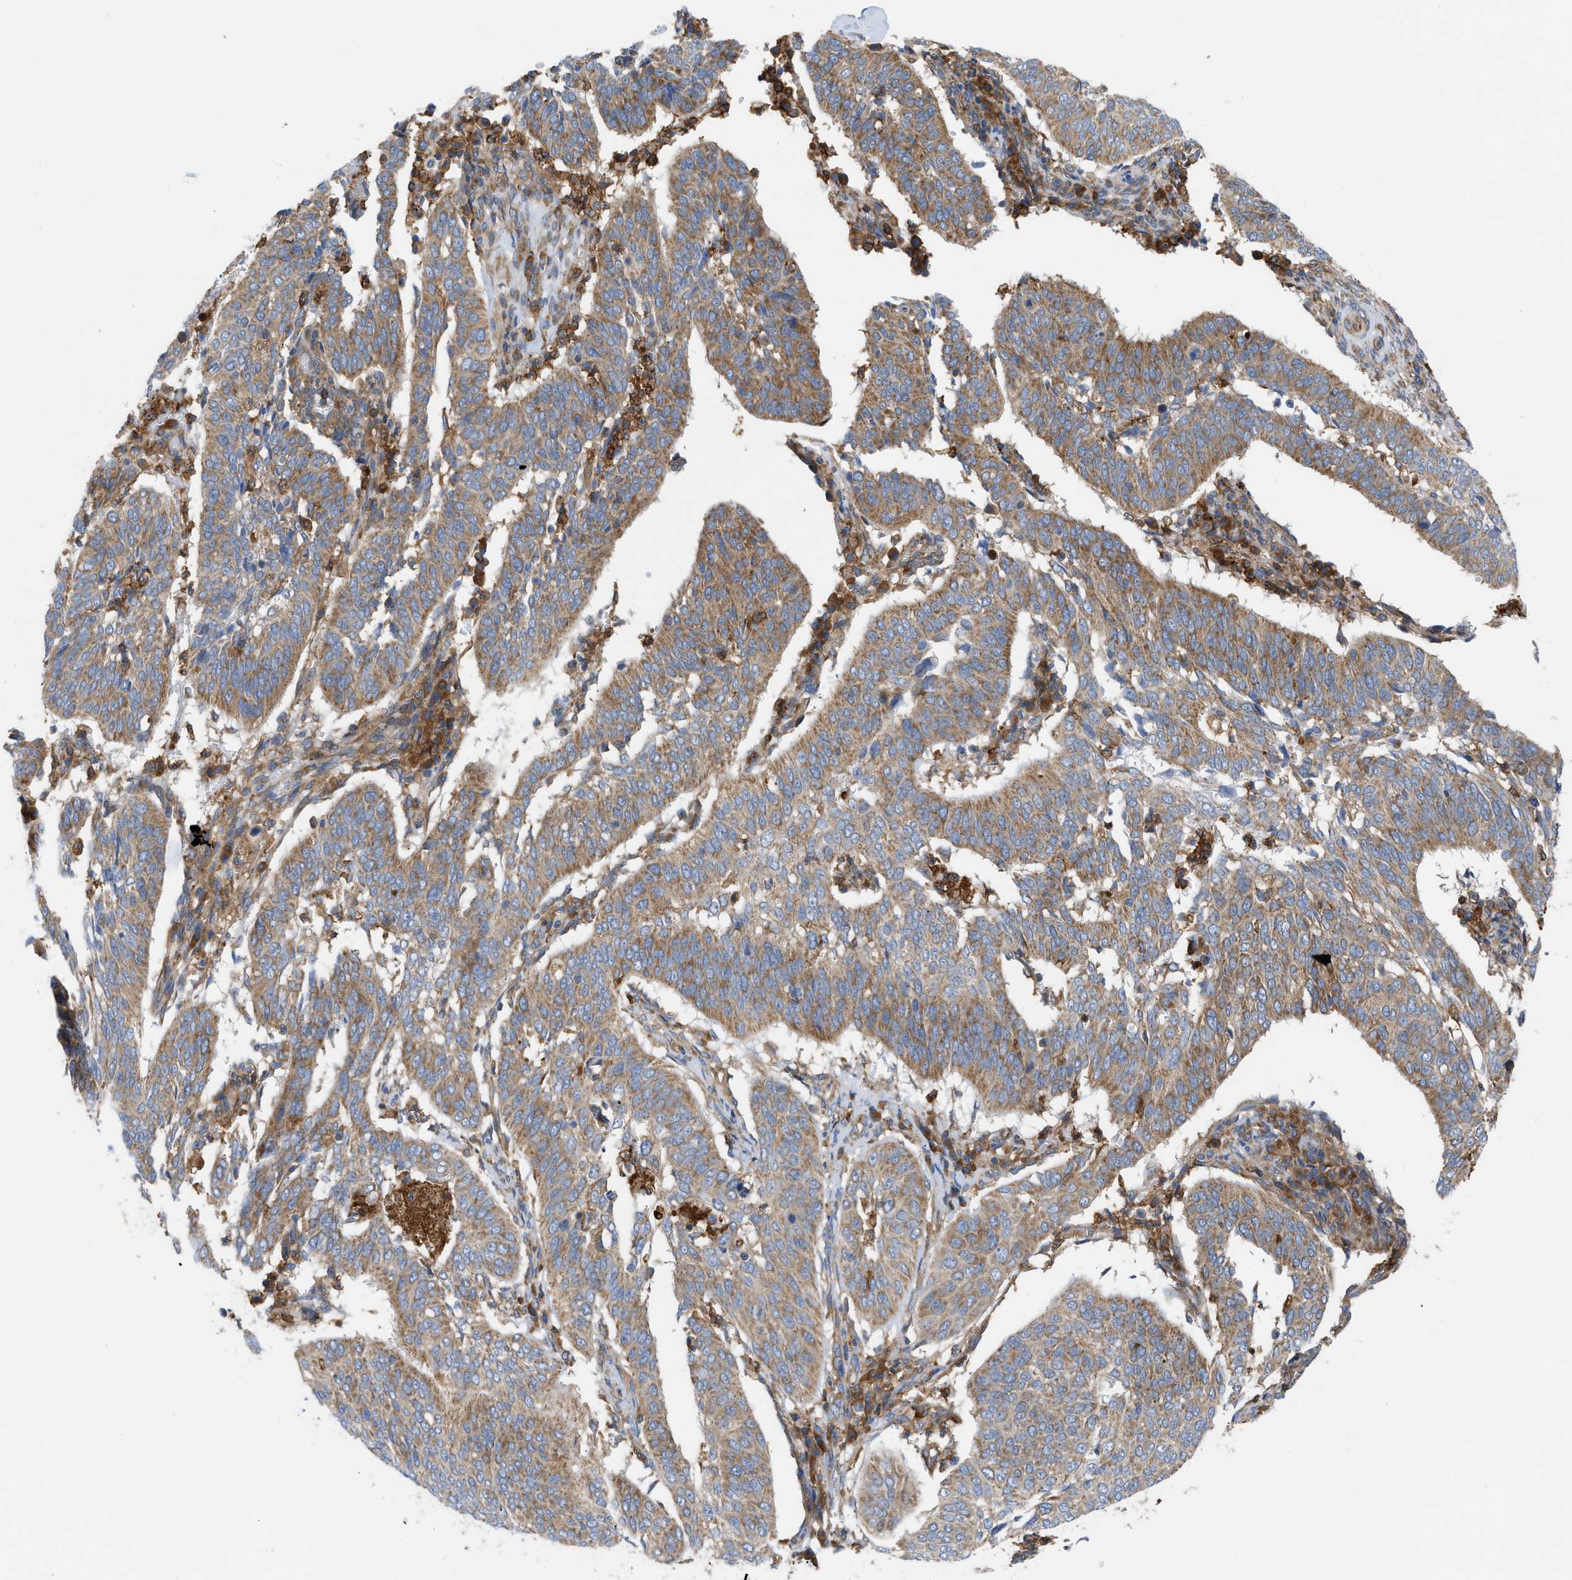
{"staining": {"intensity": "moderate", "quantity": ">75%", "location": "cytoplasmic/membranous"}, "tissue": "cervical cancer", "cell_type": "Tumor cells", "image_type": "cancer", "snomed": [{"axis": "morphology", "description": "Normal tissue, NOS"}, {"axis": "morphology", "description": "Squamous cell carcinoma, NOS"}, {"axis": "topography", "description": "Cervix"}], "caption": "High-power microscopy captured an IHC photomicrograph of cervical cancer (squamous cell carcinoma), revealing moderate cytoplasmic/membranous positivity in about >75% of tumor cells.", "gene": "GPAT4", "patient": {"sex": "female", "age": 39}}